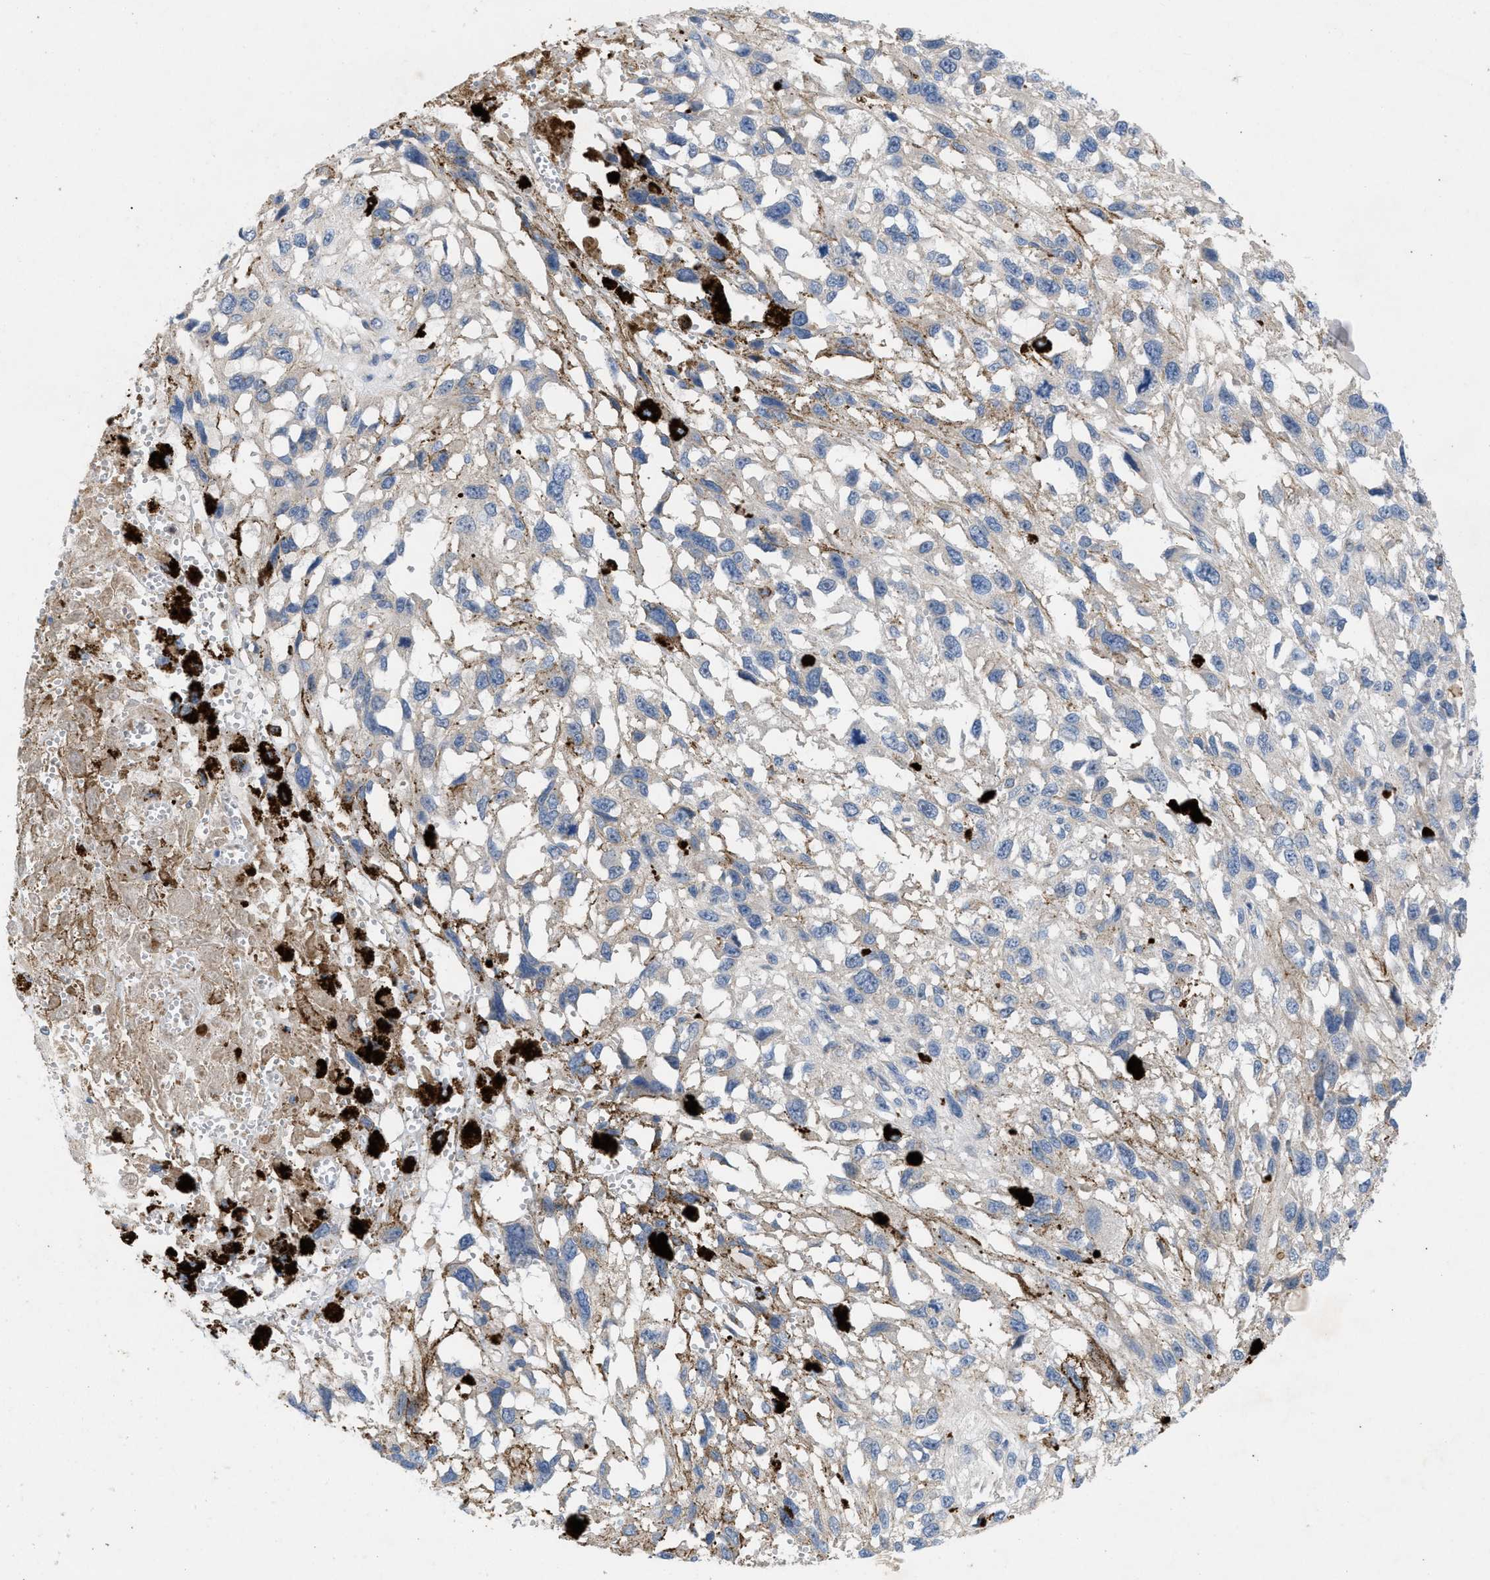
{"staining": {"intensity": "negative", "quantity": "none", "location": "none"}, "tissue": "melanoma", "cell_type": "Tumor cells", "image_type": "cancer", "snomed": [{"axis": "morphology", "description": "Malignant melanoma, Metastatic site"}, {"axis": "topography", "description": "Lymph node"}], "caption": "Malignant melanoma (metastatic site) was stained to show a protein in brown. There is no significant staining in tumor cells. Nuclei are stained in blue.", "gene": "PLPPR5", "patient": {"sex": "male", "age": 59}}